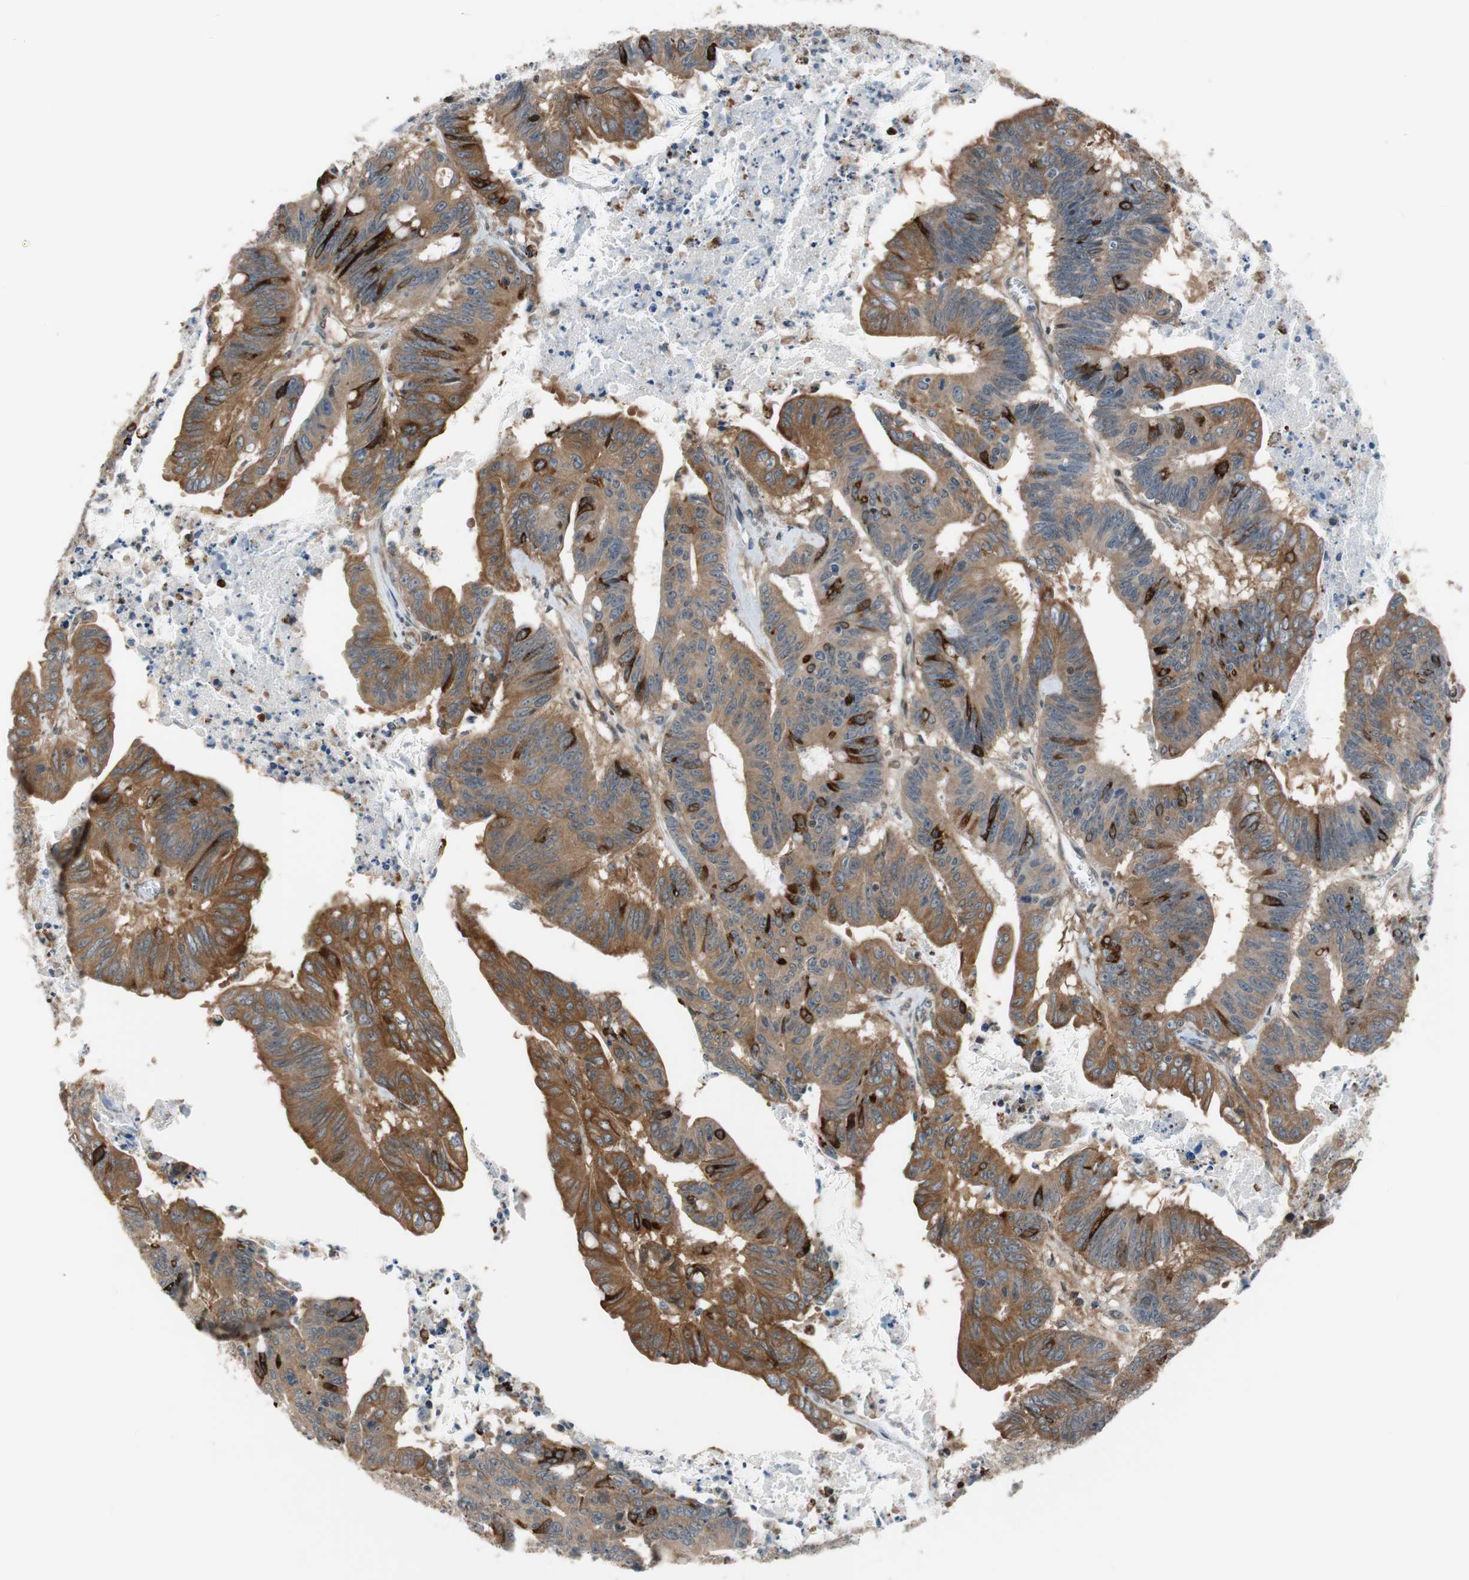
{"staining": {"intensity": "moderate", "quantity": ">75%", "location": "cytoplasmic/membranous"}, "tissue": "colorectal cancer", "cell_type": "Tumor cells", "image_type": "cancer", "snomed": [{"axis": "morphology", "description": "Adenocarcinoma, NOS"}, {"axis": "topography", "description": "Colon"}], "caption": "Brown immunohistochemical staining in colorectal cancer shows moderate cytoplasmic/membranous staining in approximately >75% of tumor cells.", "gene": "ZNF512B", "patient": {"sex": "male", "age": 45}}